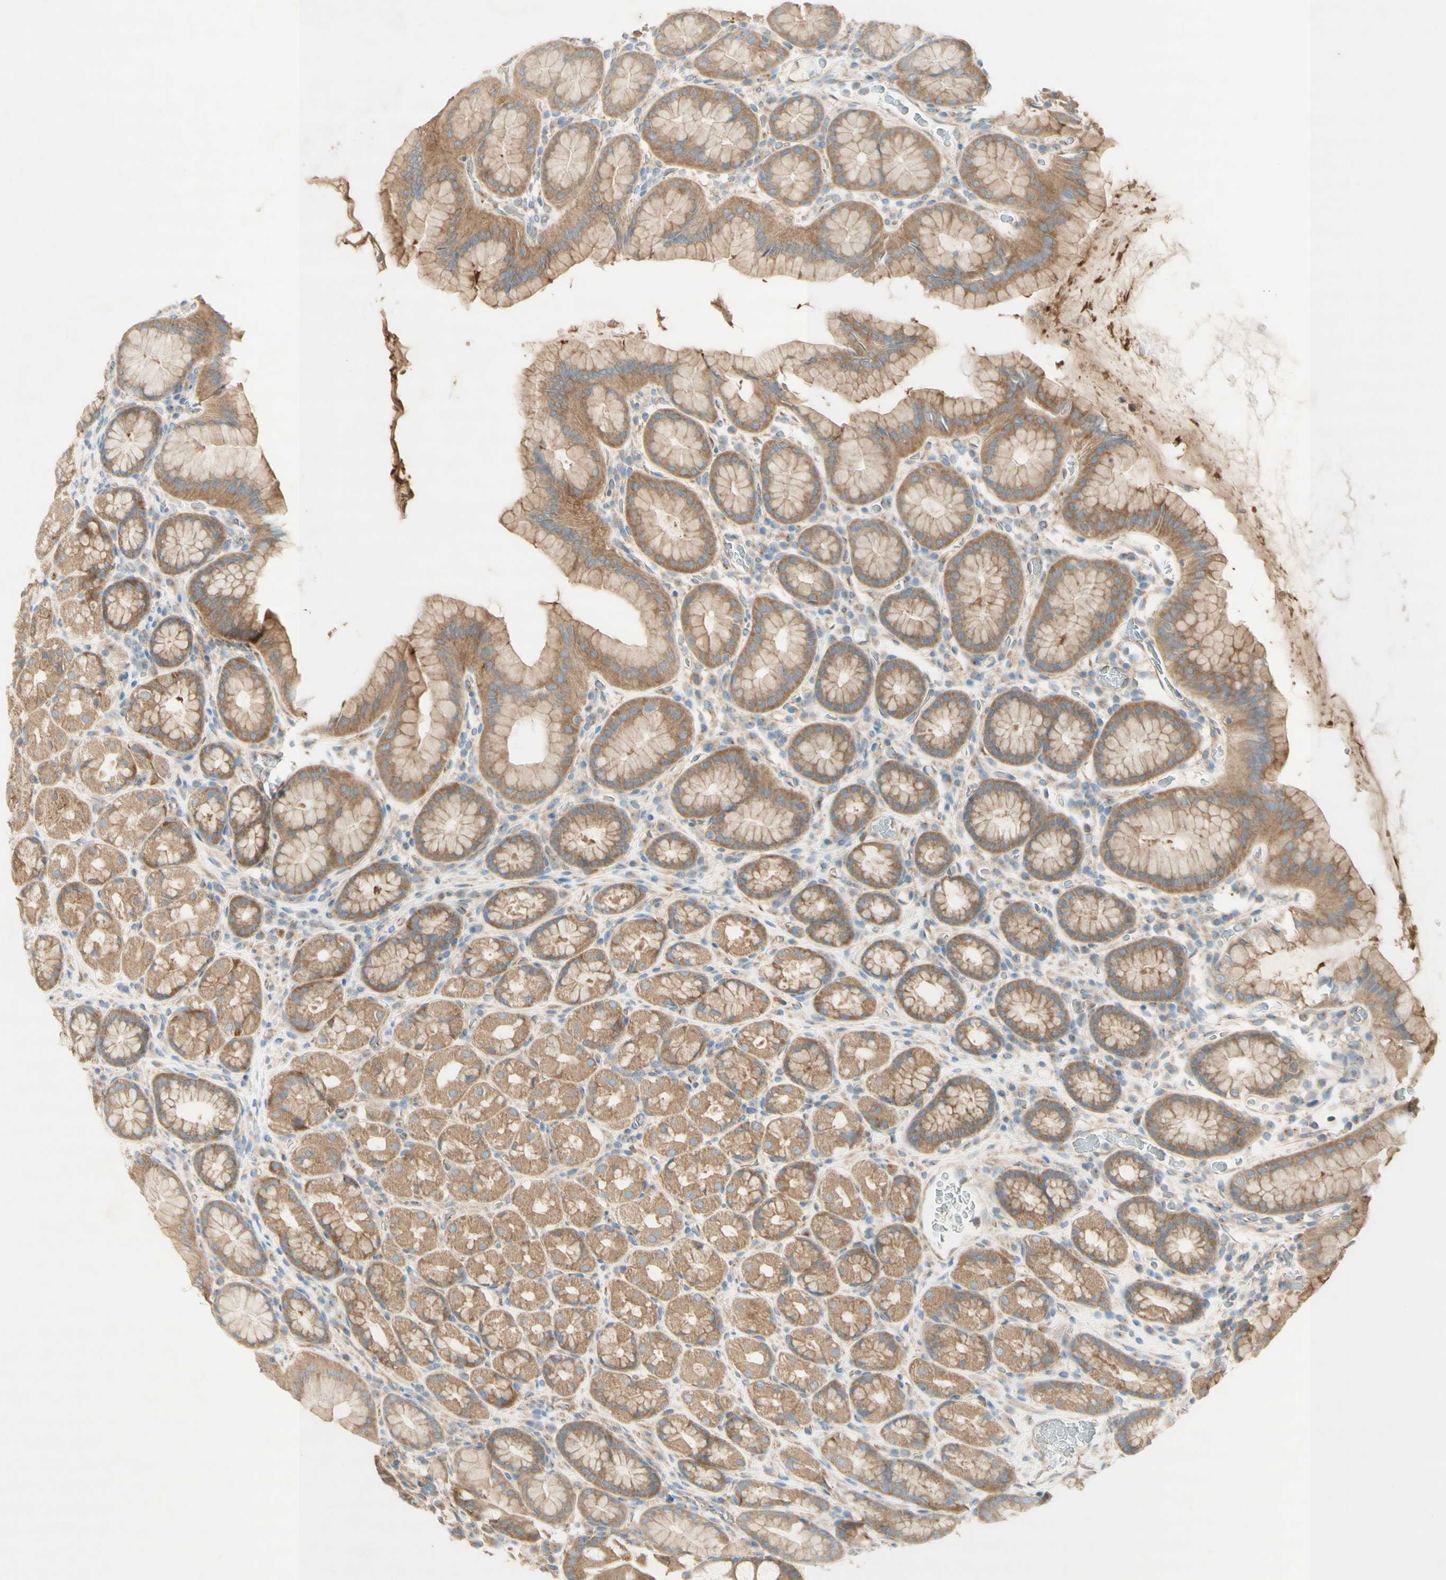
{"staining": {"intensity": "weak", "quantity": ">75%", "location": "cytoplasmic/membranous"}, "tissue": "stomach", "cell_type": "Glandular cells", "image_type": "normal", "snomed": [{"axis": "morphology", "description": "Normal tissue, NOS"}, {"axis": "topography", "description": "Stomach, upper"}], "caption": "IHC (DAB) staining of benign stomach displays weak cytoplasmic/membranous protein expression in approximately >75% of glandular cells. (DAB (3,3'-diaminobenzidine) = brown stain, brightfield microscopy at high magnification).", "gene": "DYNC1H1", "patient": {"sex": "male", "age": 68}}